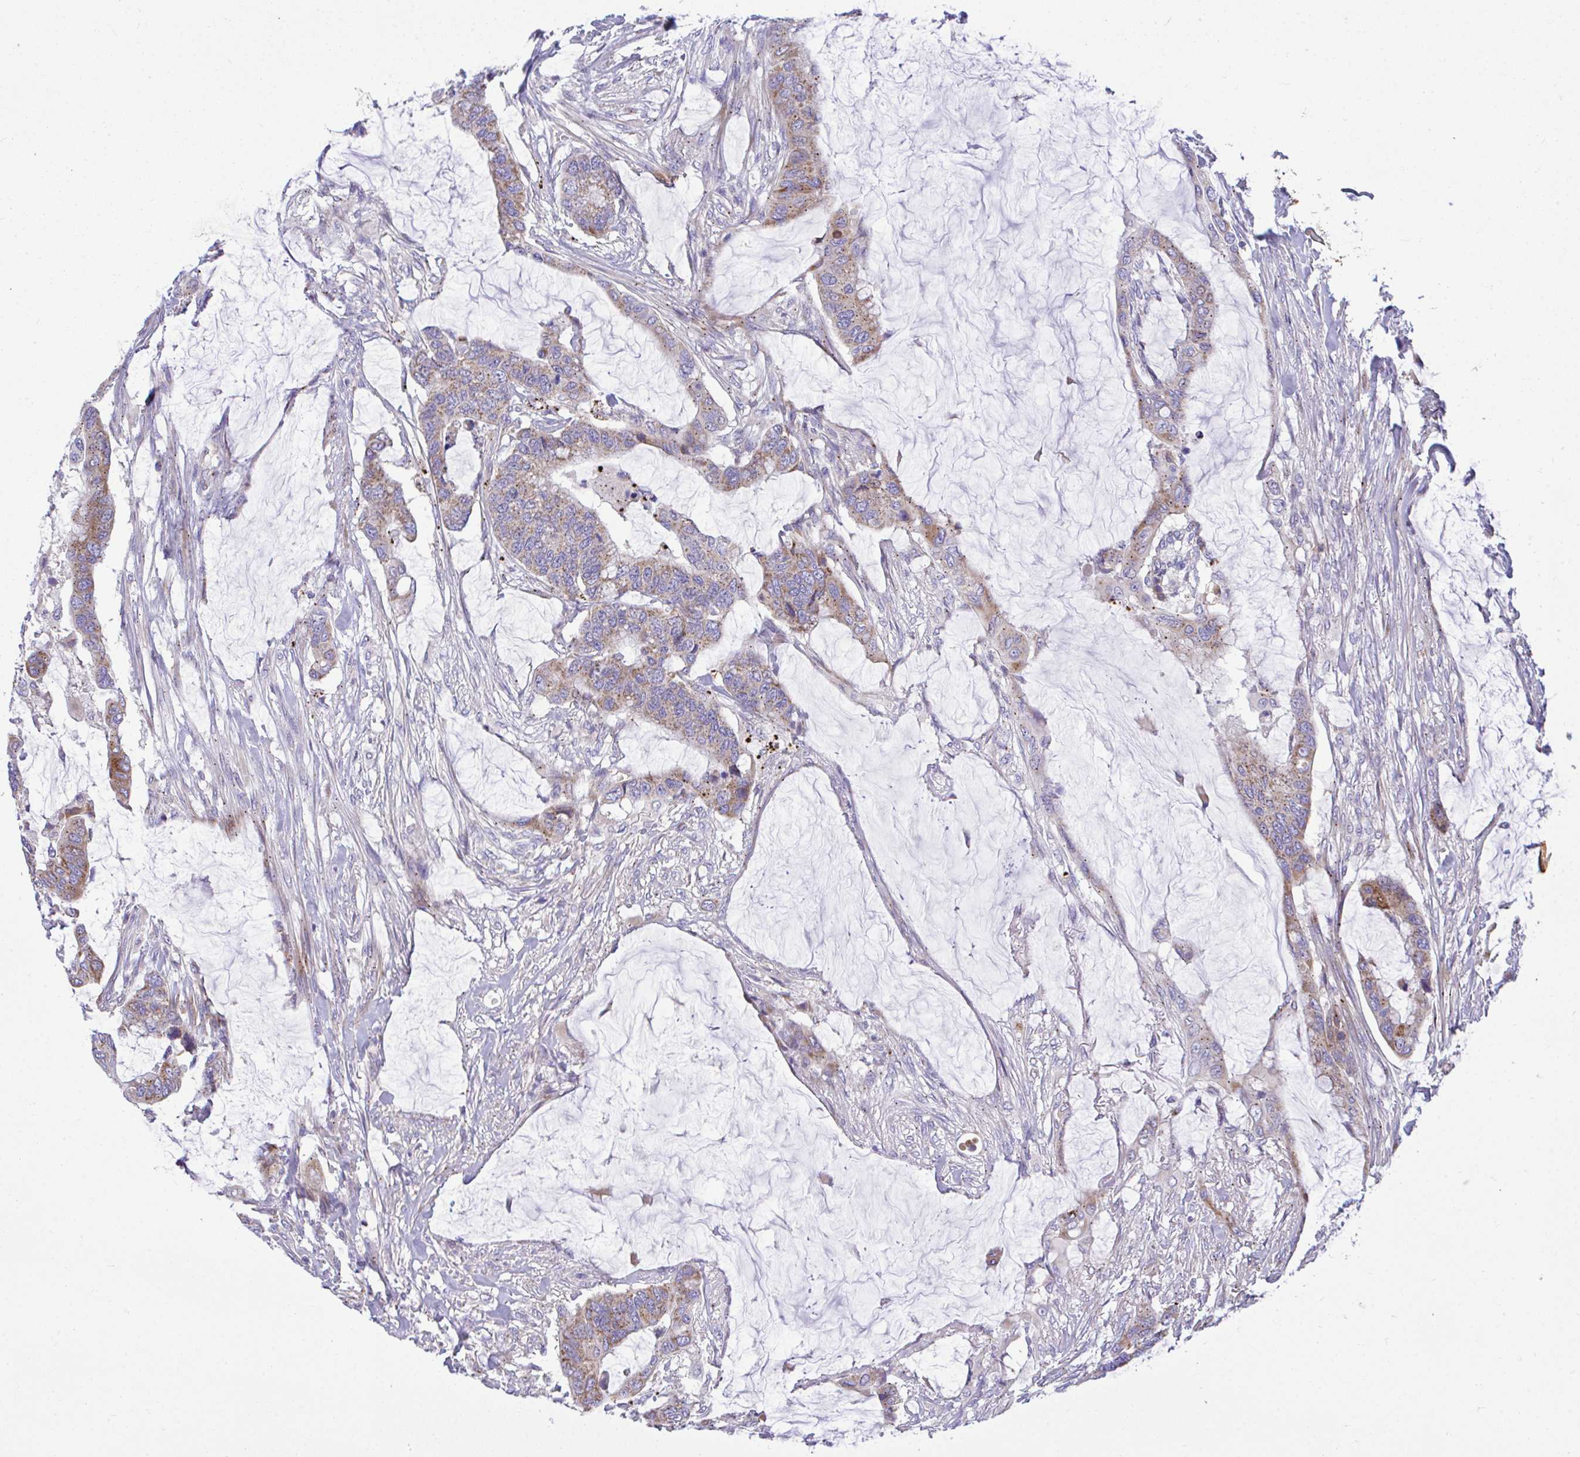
{"staining": {"intensity": "moderate", "quantity": "25%-75%", "location": "cytoplasmic/membranous"}, "tissue": "colorectal cancer", "cell_type": "Tumor cells", "image_type": "cancer", "snomed": [{"axis": "morphology", "description": "Adenocarcinoma, NOS"}, {"axis": "topography", "description": "Rectum"}], "caption": "This histopathology image shows immunohistochemistry staining of colorectal adenocarcinoma, with medium moderate cytoplasmic/membranous staining in about 25%-75% of tumor cells.", "gene": "MRPS16", "patient": {"sex": "female", "age": 59}}